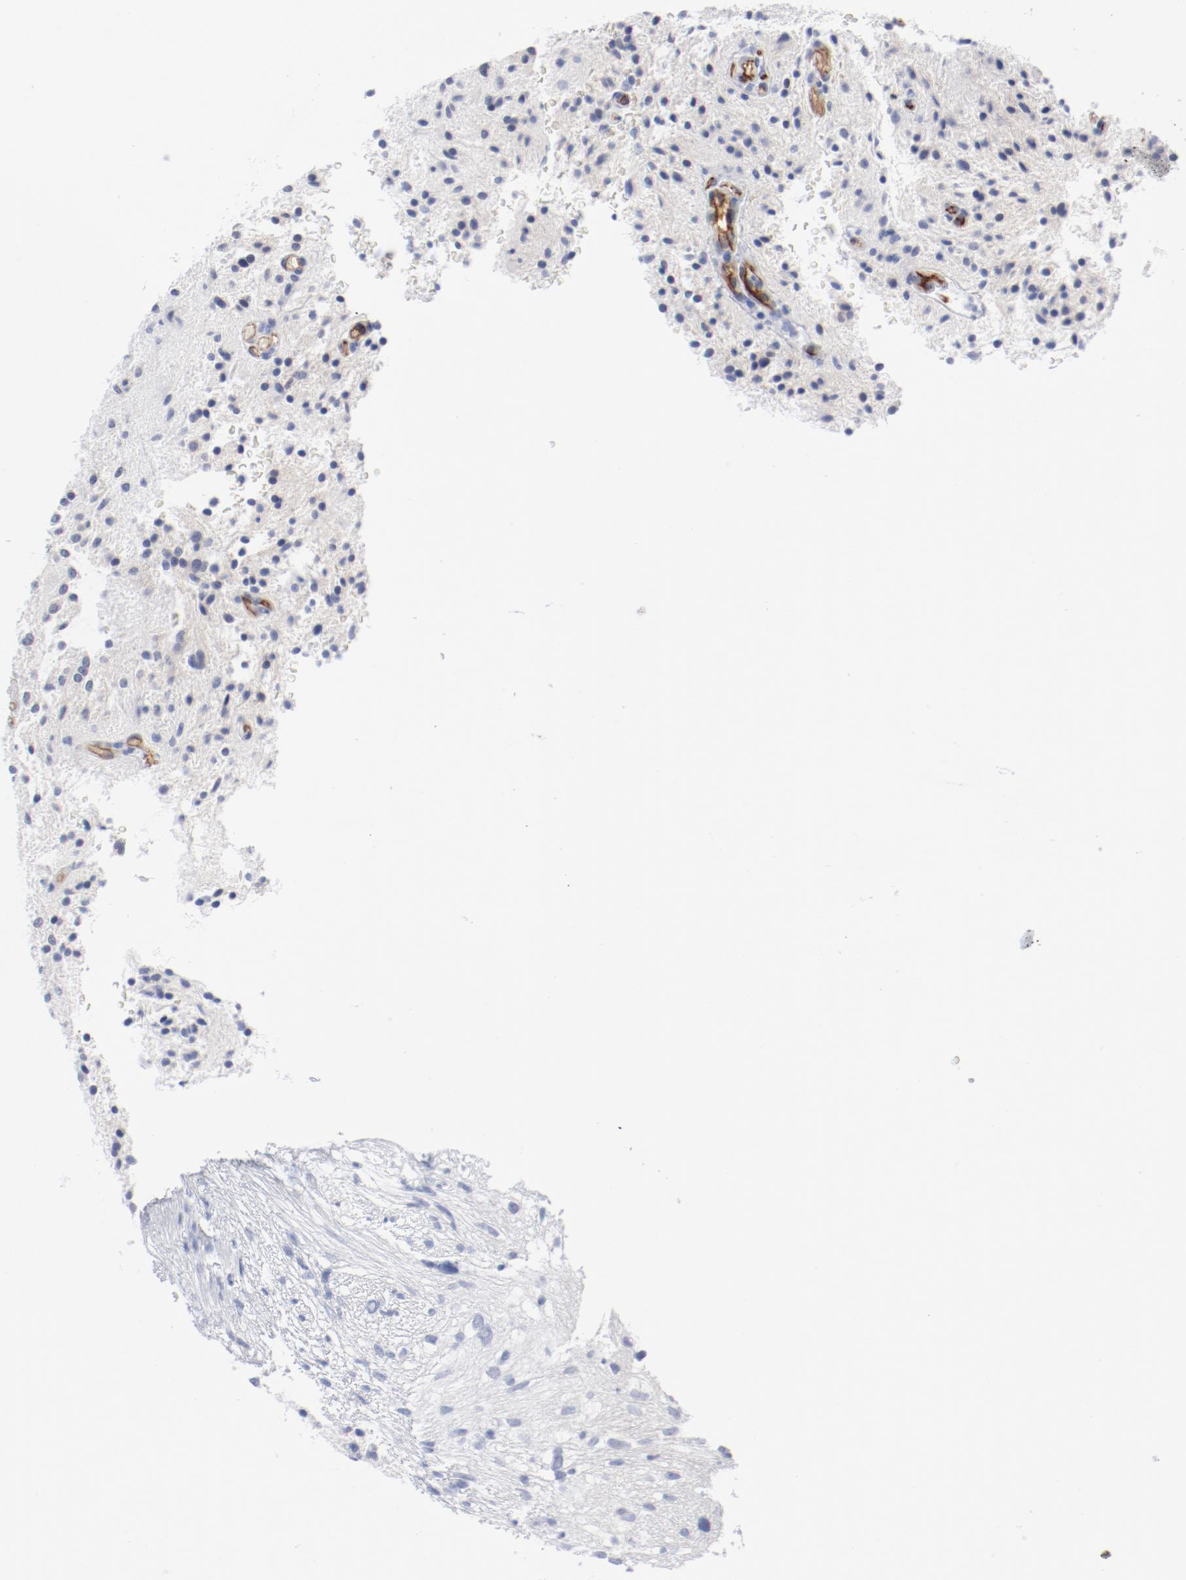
{"staining": {"intensity": "negative", "quantity": "none", "location": "none"}, "tissue": "glioma", "cell_type": "Tumor cells", "image_type": "cancer", "snomed": [{"axis": "morphology", "description": "Glioma, malignant, NOS"}, {"axis": "topography", "description": "Cerebellum"}], "caption": "Malignant glioma was stained to show a protein in brown. There is no significant expression in tumor cells. (Brightfield microscopy of DAB immunohistochemistry (IHC) at high magnification).", "gene": "SHANK3", "patient": {"sex": "female", "age": 10}}